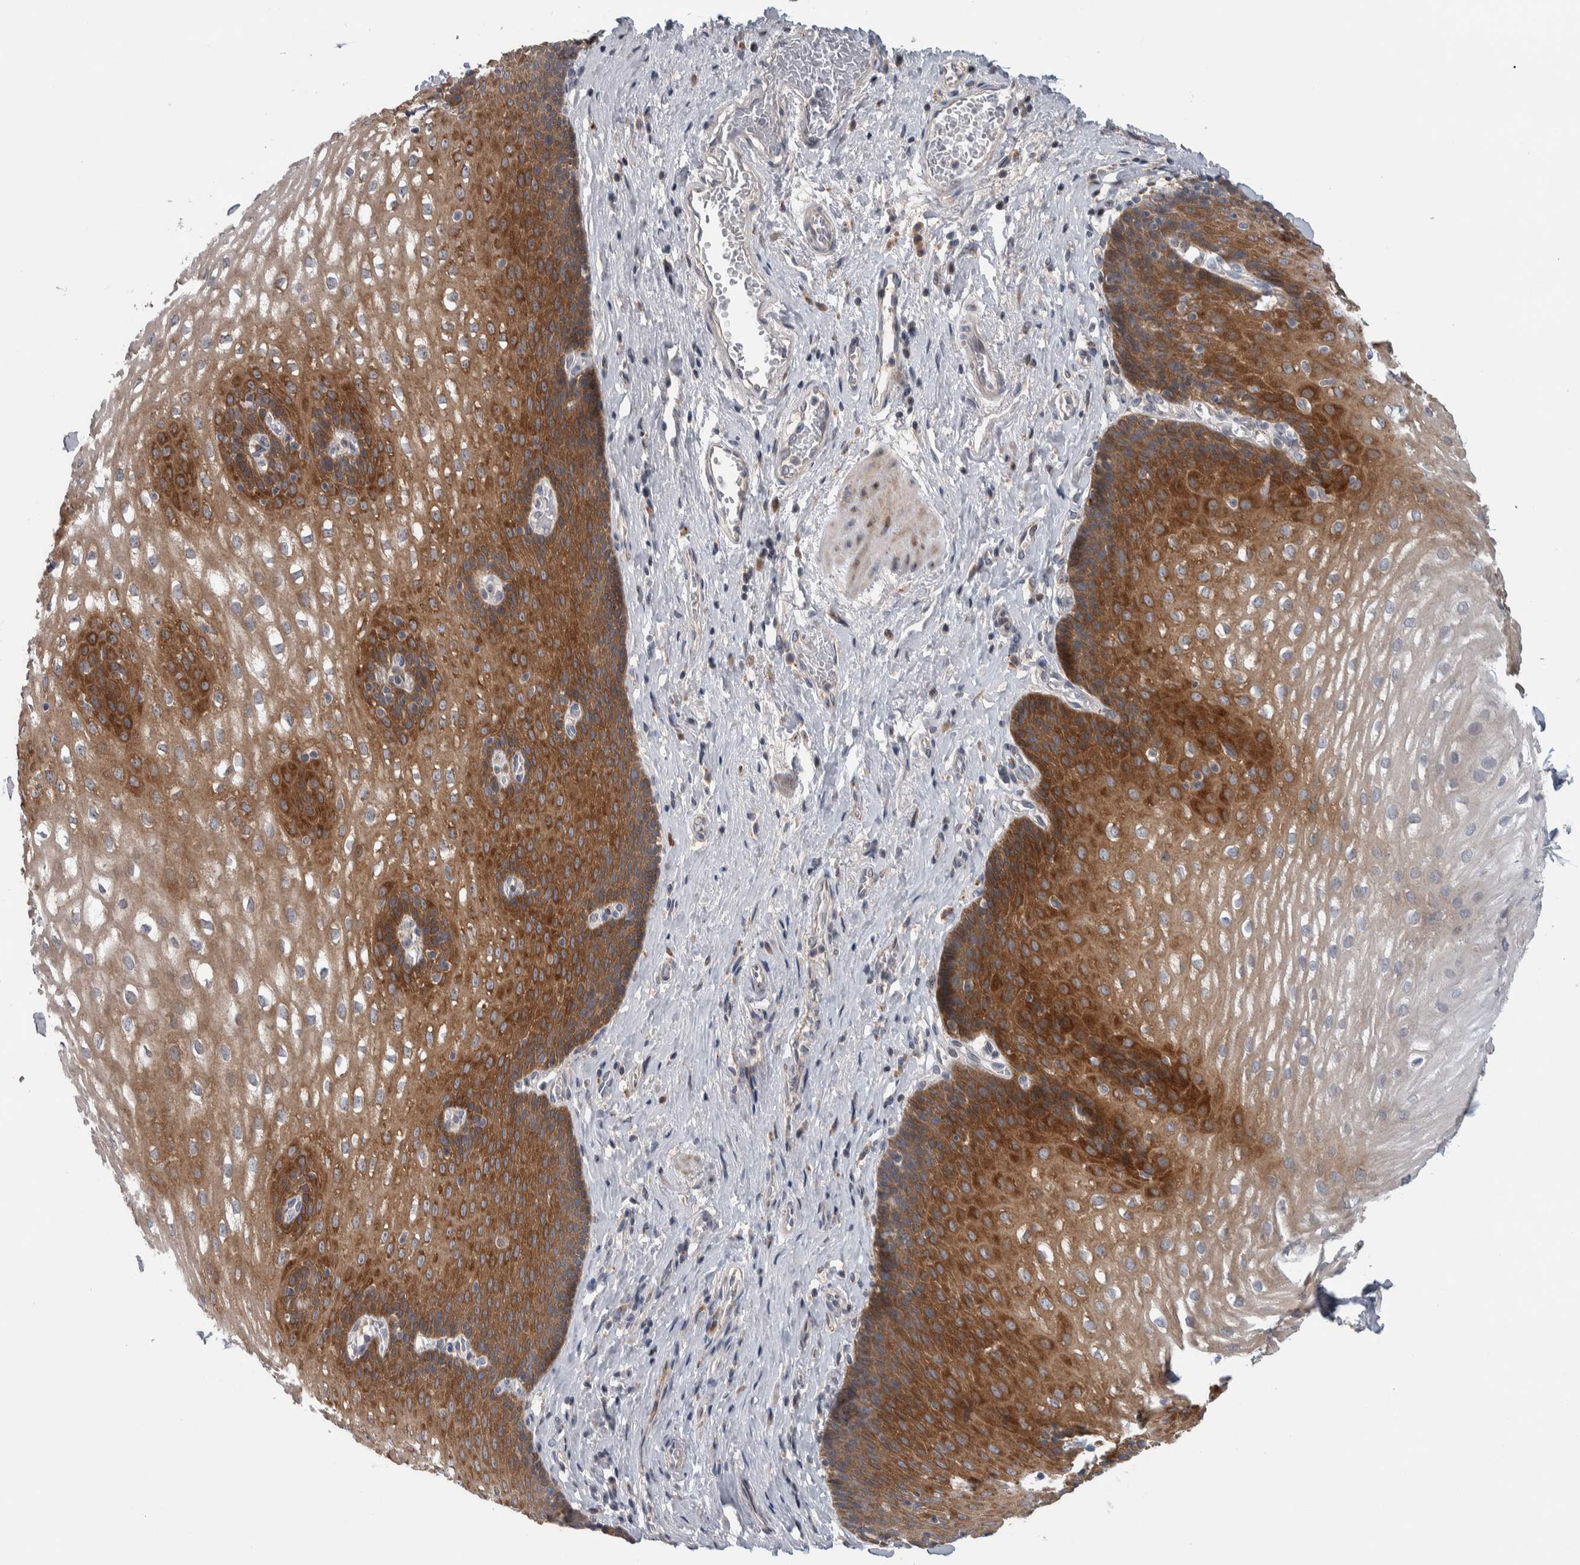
{"staining": {"intensity": "moderate", "quantity": ">75%", "location": "cytoplasmic/membranous"}, "tissue": "esophagus", "cell_type": "Squamous epithelial cells", "image_type": "normal", "snomed": [{"axis": "morphology", "description": "Normal tissue, NOS"}, {"axis": "topography", "description": "Esophagus"}], "caption": "IHC histopathology image of normal esophagus: esophagus stained using IHC exhibits medium levels of moderate protein expression localized specifically in the cytoplasmic/membranous of squamous epithelial cells, appearing as a cytoplasmic/membranous brown color.", "gene": "FAM83G", "patient": {"sex": "male", "age": 48}}